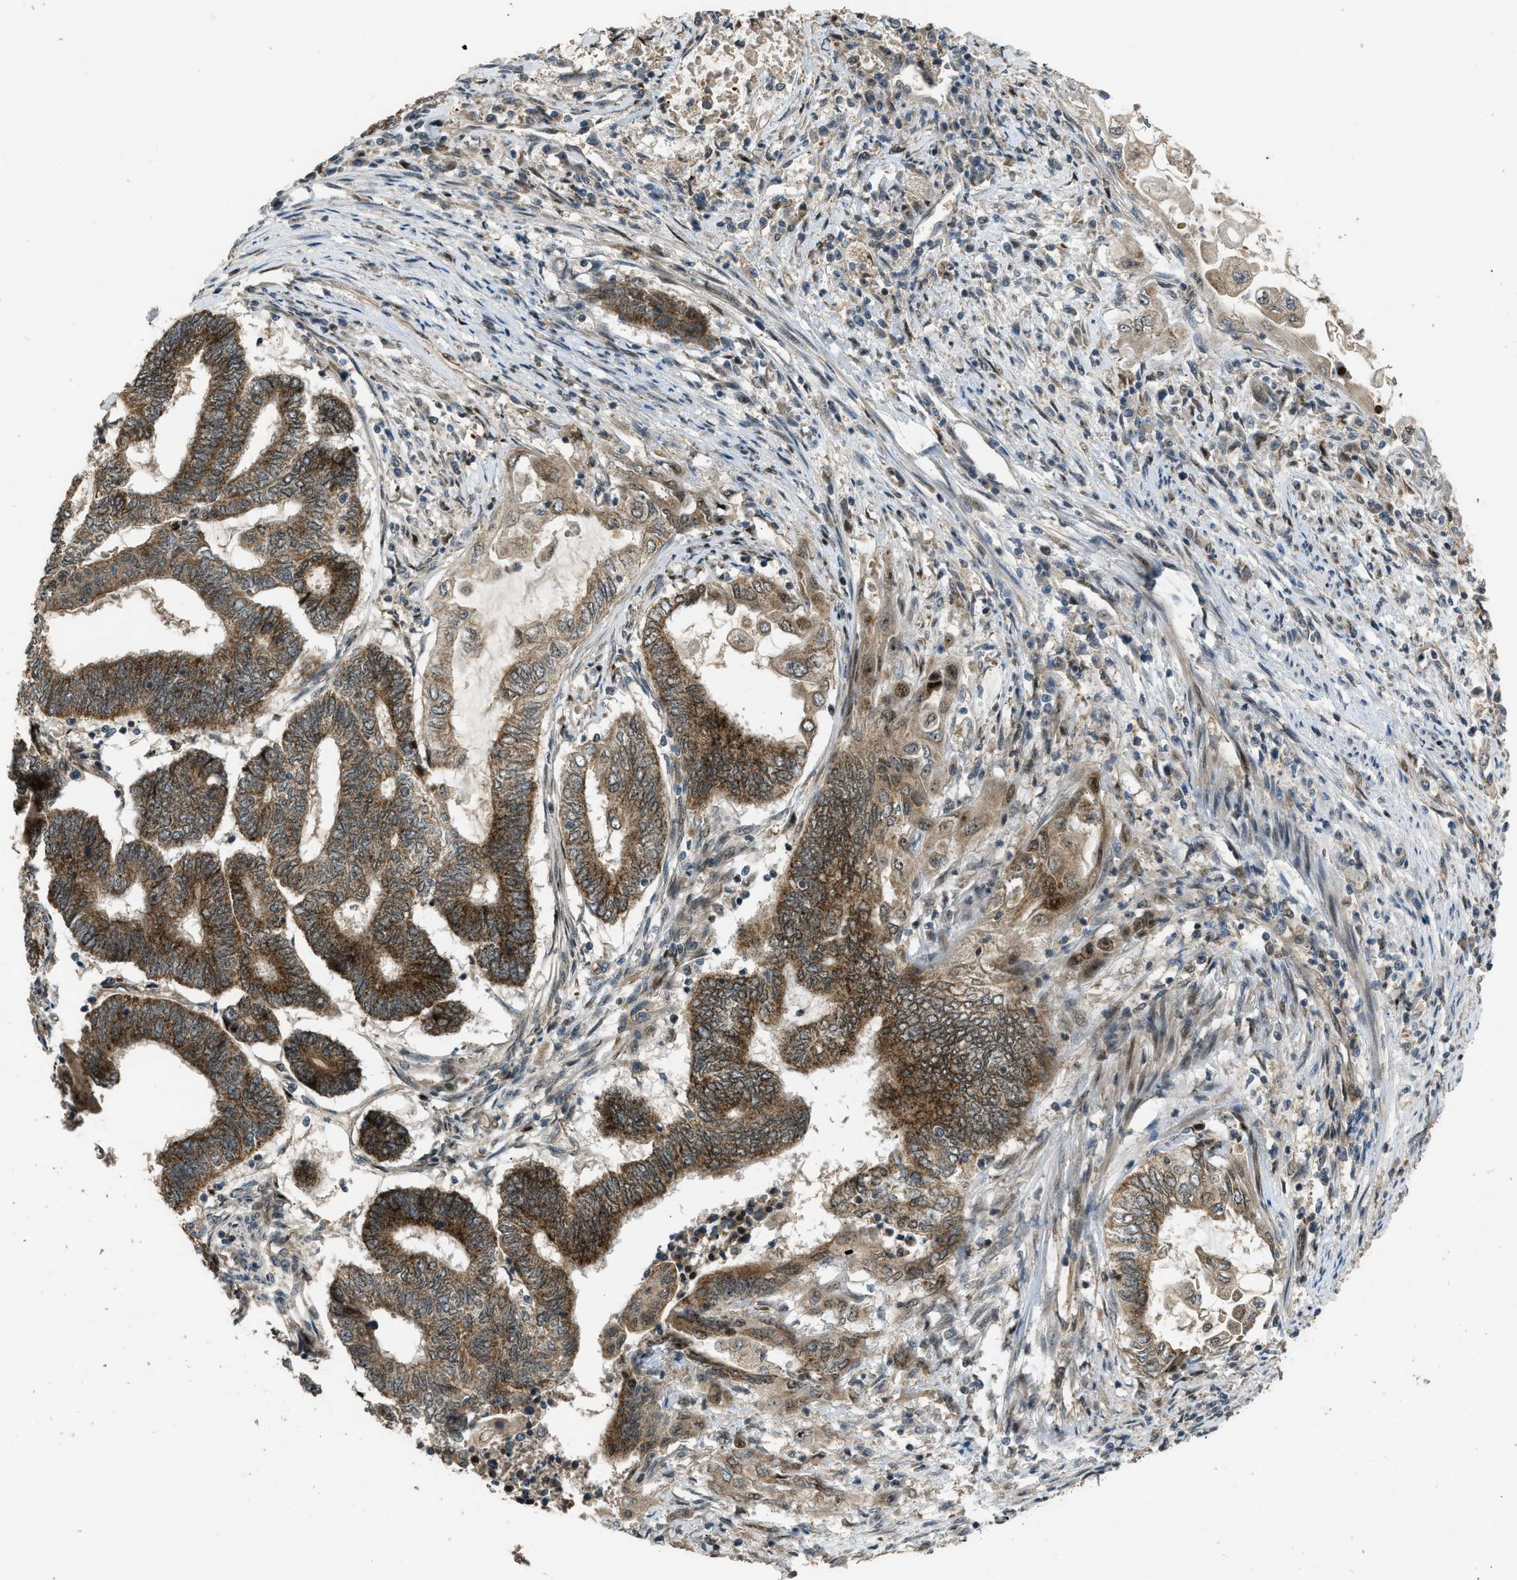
{"staining": {"intensity": "moderate", "quantity": ">75%", "location": "cytoplasmic/membranous"}, "tissue": "endometrial cancer", "cell_type": "Tumor cells", "image_type": "cancer", "snomed": [{"axis": "morphology", "description": "Adenocarcinoma, NOS"}, {"axis": "topography", "description": "Uterus"}, {"axis": "topography", "description": "Endometrium"}], "caption": "About >75% of tumor cells in endometrial adenocarcinoma reveal moderate cytoplasmic/membranous protein staining as visualized by brown immunohistochemical staining.", "gene": "GET1", "patient": {"sex": "female", "age": 70}}